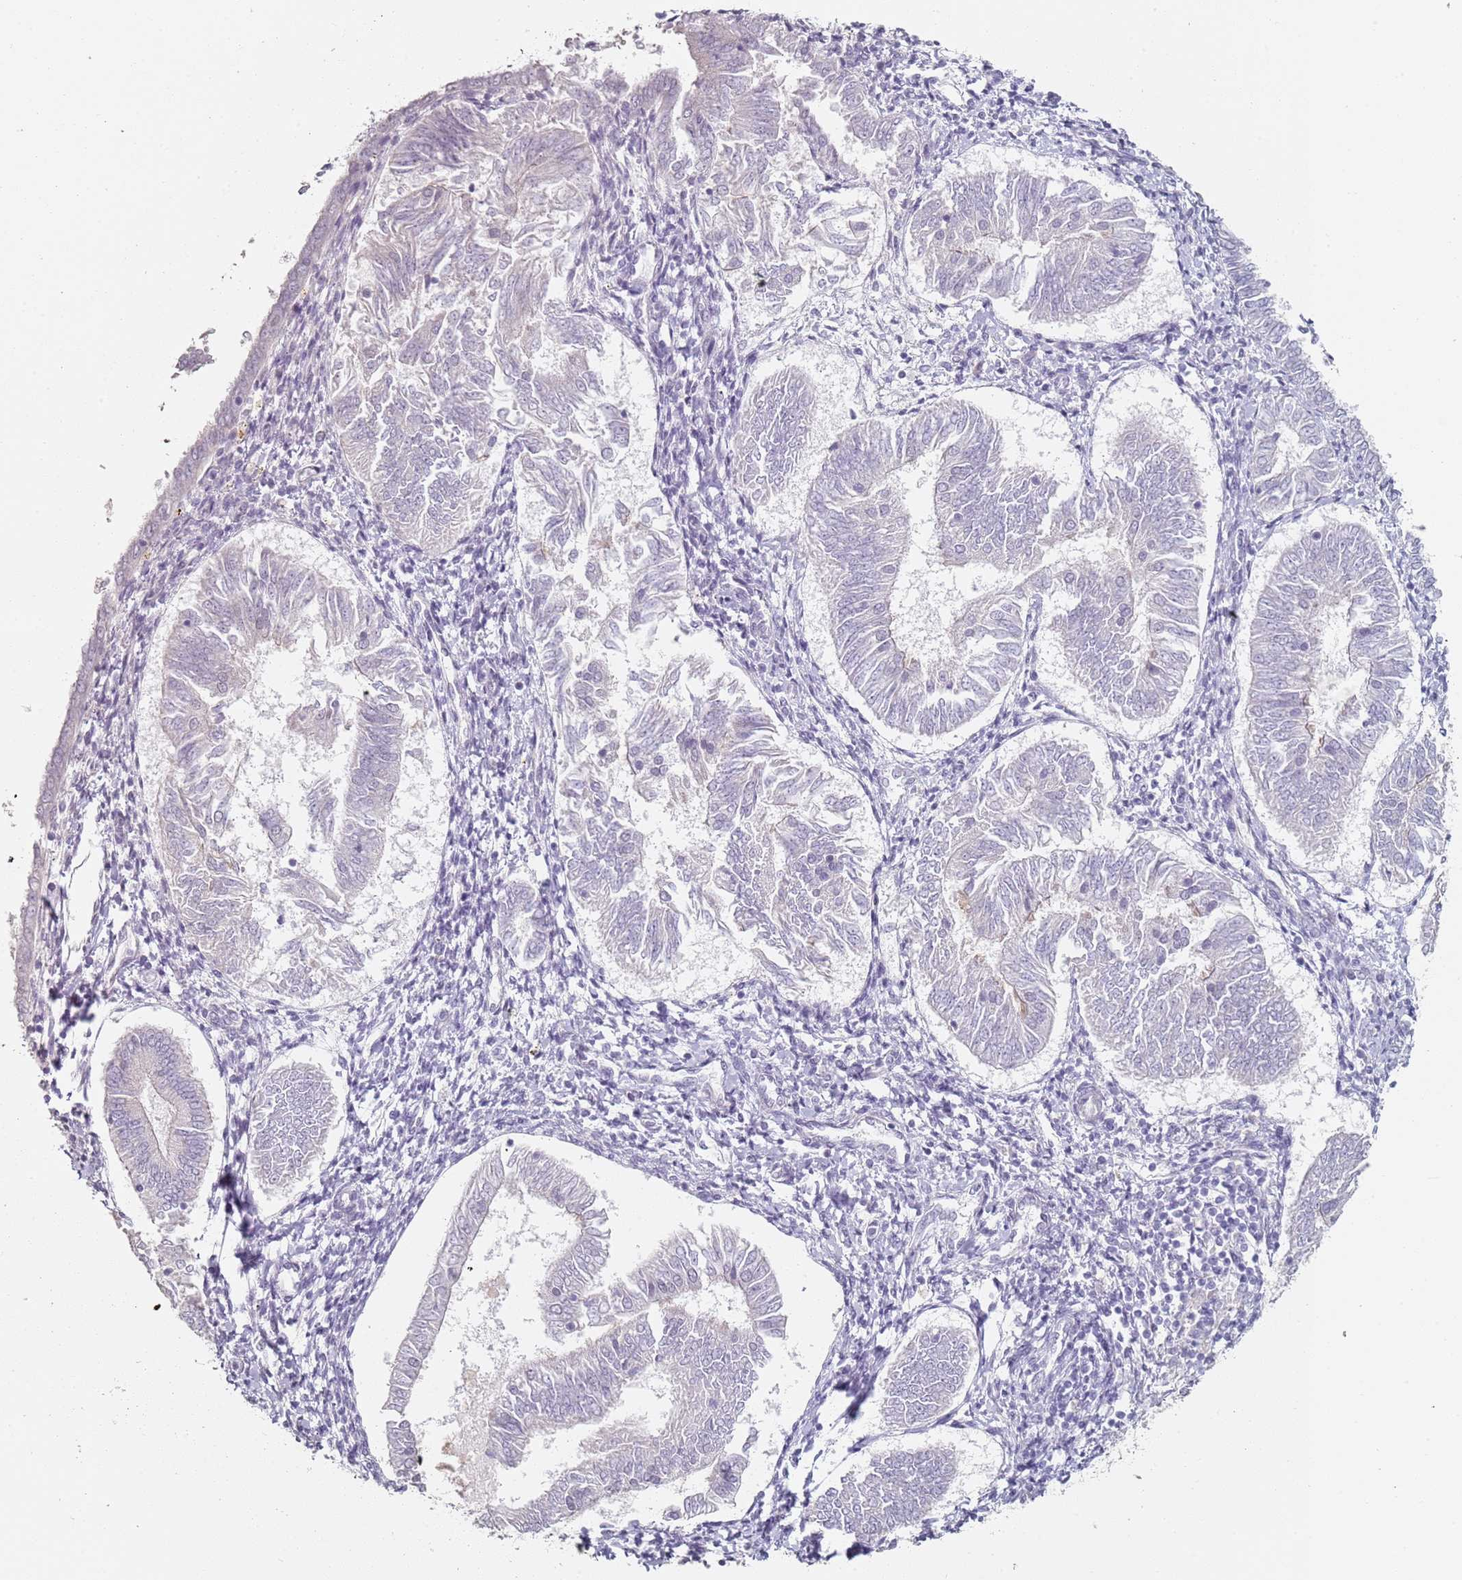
{"staining": {"intensity": "negative", "quantity": "none", "location": "none"}, "tissue": "endometrial cancer", "cell_type": "Tumor cells", "image_type": "cancer", "snomed": [{"axis": "morphology", "description": "Adenocarcinoma, NOS"}, {"axis": "topography", "description": "Endometrium"}], "caption": "Endometrial adenocarcinoma stained for a protein using immunohistochemistry (IHC) shows no positivity tumor cells.", "gene": "DNAH11", "patient": {"sex": "female", "age": 58}}